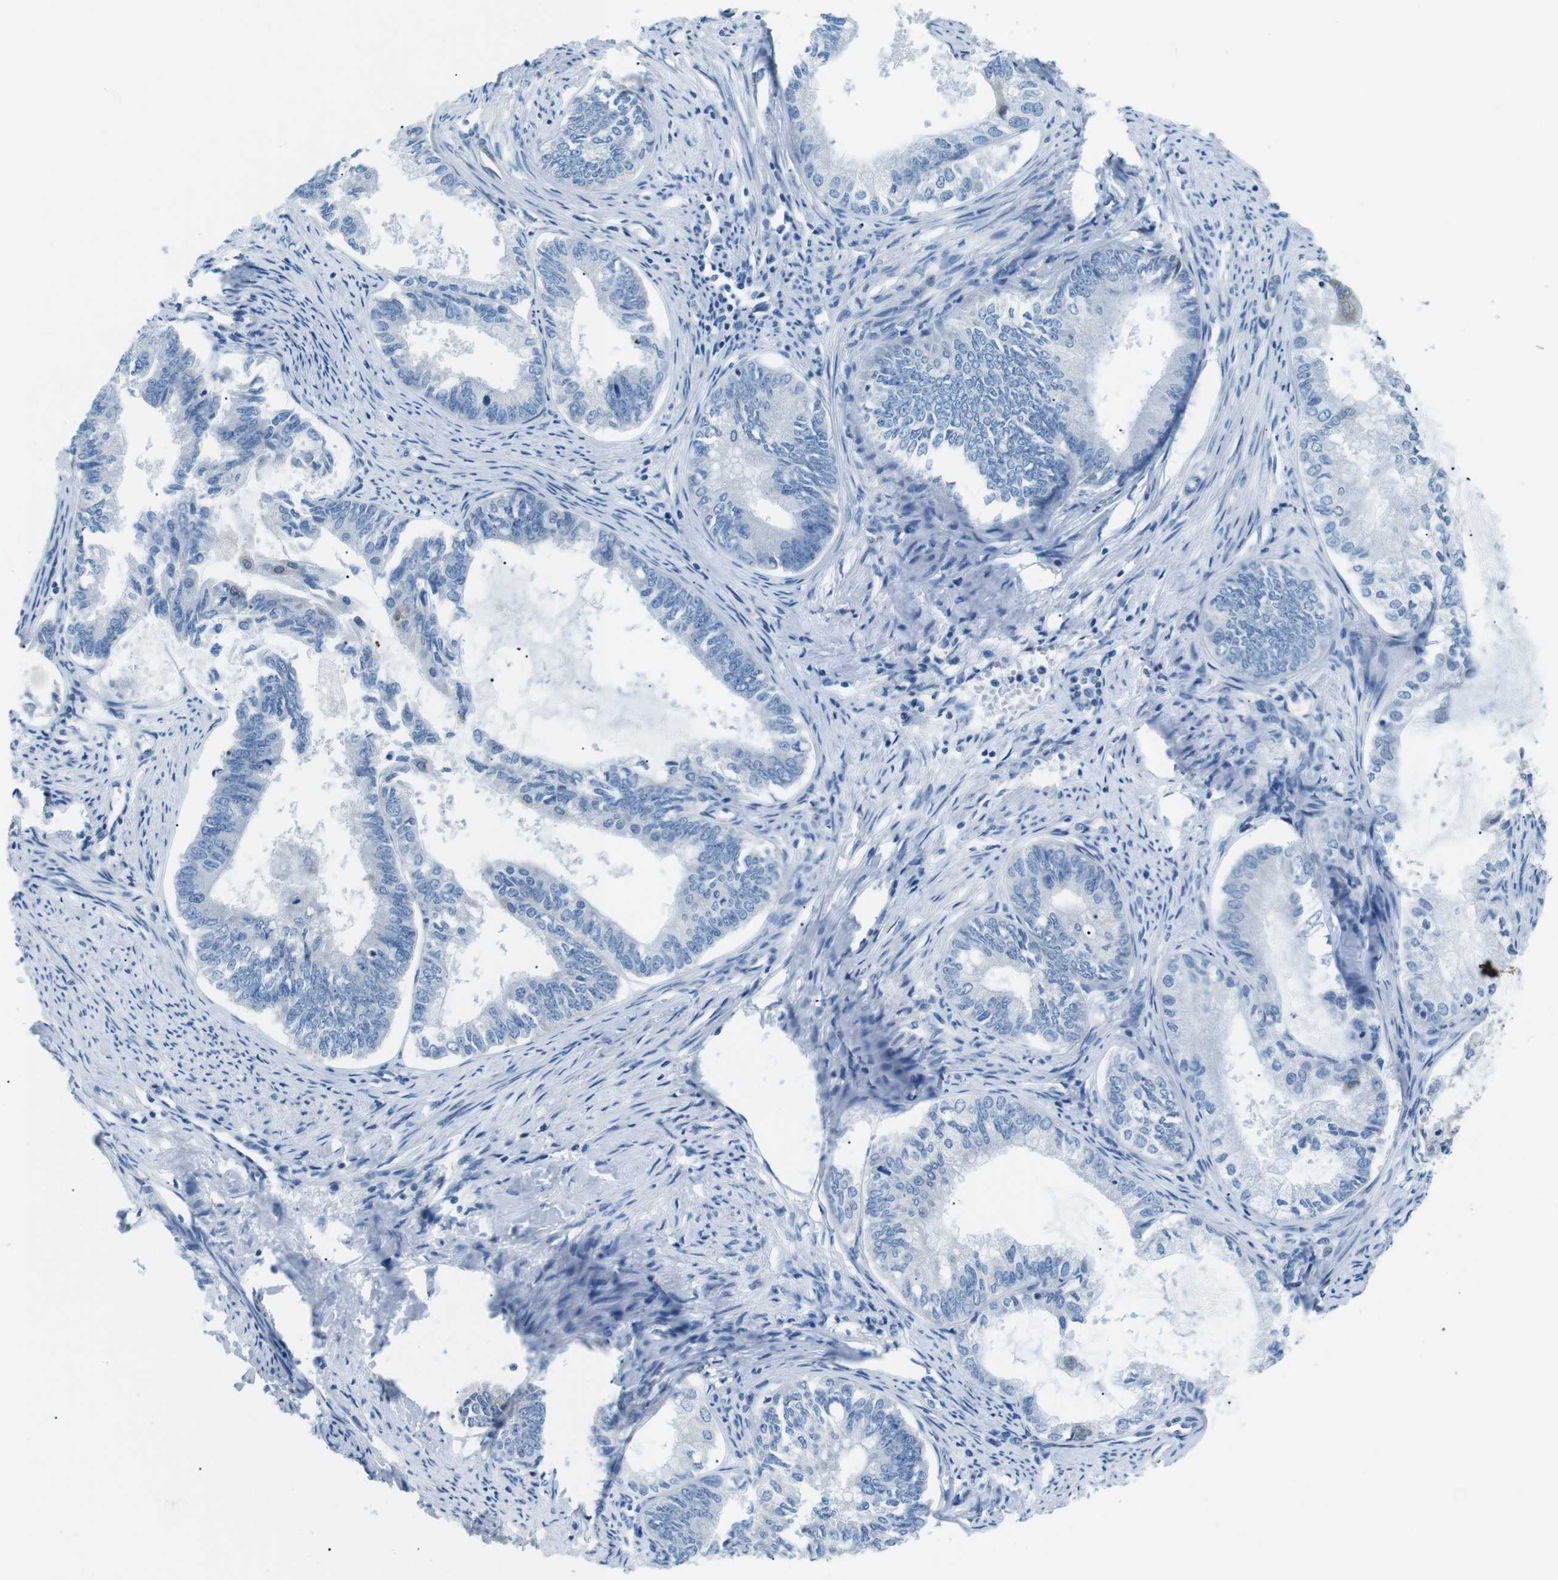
{"staining": {"intensity": "negative", "quantity": "none", "location": "none"}, "tissue": "endometrial cancer", "cell_type": "Tumor cells", "image_type": "cancer", "snomed": [{"axis": "morphology", "description": "Adenocarcinoma, NOS"}, {"axis": "topography", "description": "Endometrium"}], "caption": "An immunohistochemistry (IHC) photomicrograph of endometrial cancer is shown. There is no staining in tumor cells of endometrial cancer.", "gene": "PHLDA1", "patient": {"sex": "female", "age": 86}}